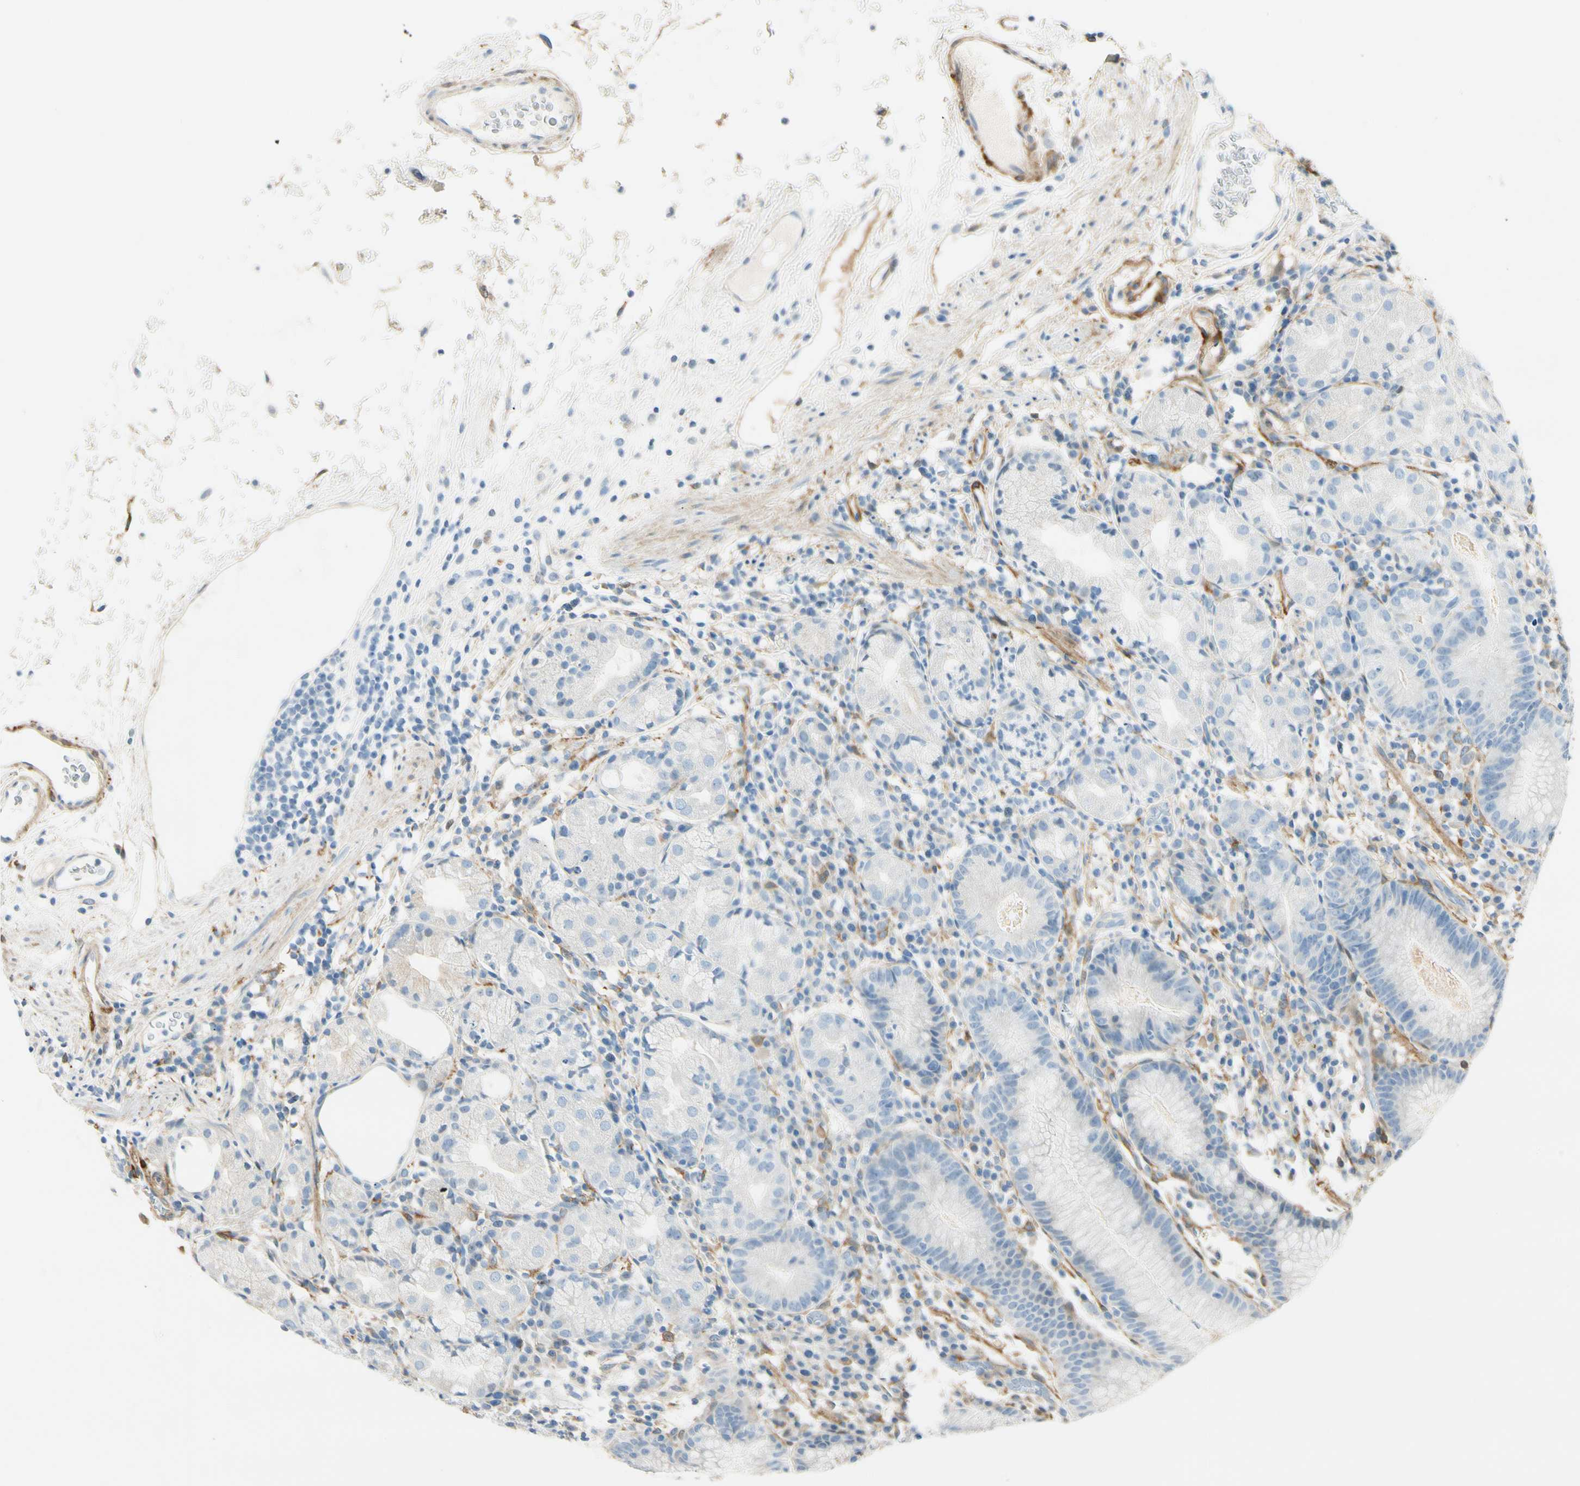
{"staining": {"intensity": "negative", "quantity": "none", "location": "none"}, "tissue": "stomach", "cell_type": "Glandular cells", "image_type": "normal", "snomed": [{"axis": "morphology", "description": "Normal tissue, NOS"}, {"axis": "topography", "description": "Stomach"}, {"axis": "topography", "description": "Stomach, lower"}], "caption": "High power microscopy histopathology image of an immunohistochemistry micrograph of normal stomach, revealing no significant positivity in glandular cells.", "gene": "AMPH", "patient": {"sex": "female", "age": 75}}